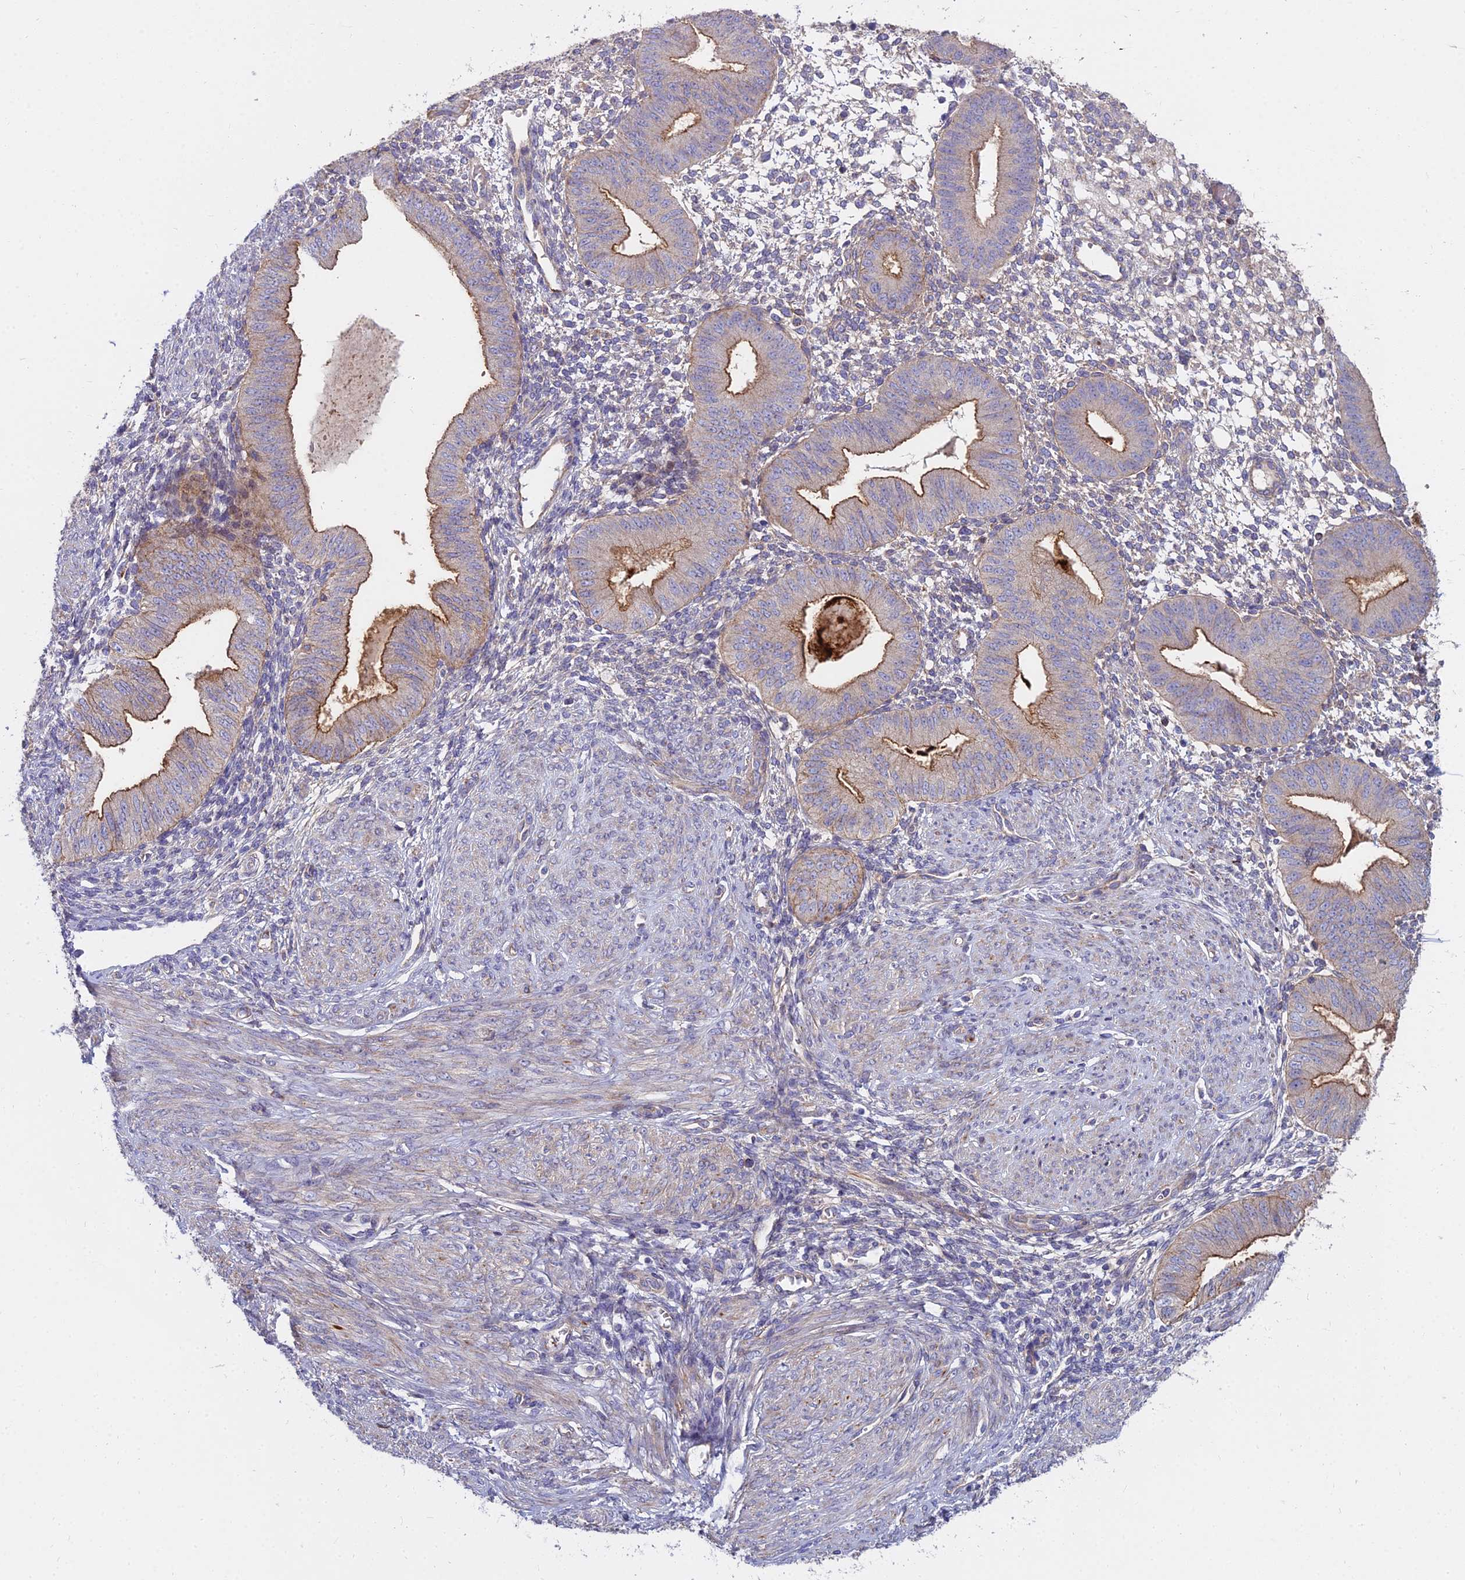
{"staining": {"intensity": "negative", "quantity": "none", "location": "none"}, "tissue": "endometrium", "cell_type": "Cells in endometrial stroma", "image_type": "normal", "snomed": [{"axis": "morphology", "description": "Normal tissue, NOS"}, {"axis": "topography", "description": "Endometrium"}], "caption": "Immunohistochemistry (IHC) photomicrograph of normal endometrium: endometrium stained with DAB shows no significant protein staining in cells in endometrial stroma. Brightfield microscopy of immunohistochemistry (IHC) stained with DAB (brown) and hematoxylin (blue), captured at high magnification.", "gene": "FRMPD1", "patient": {"sex": "female", "age": 49}}